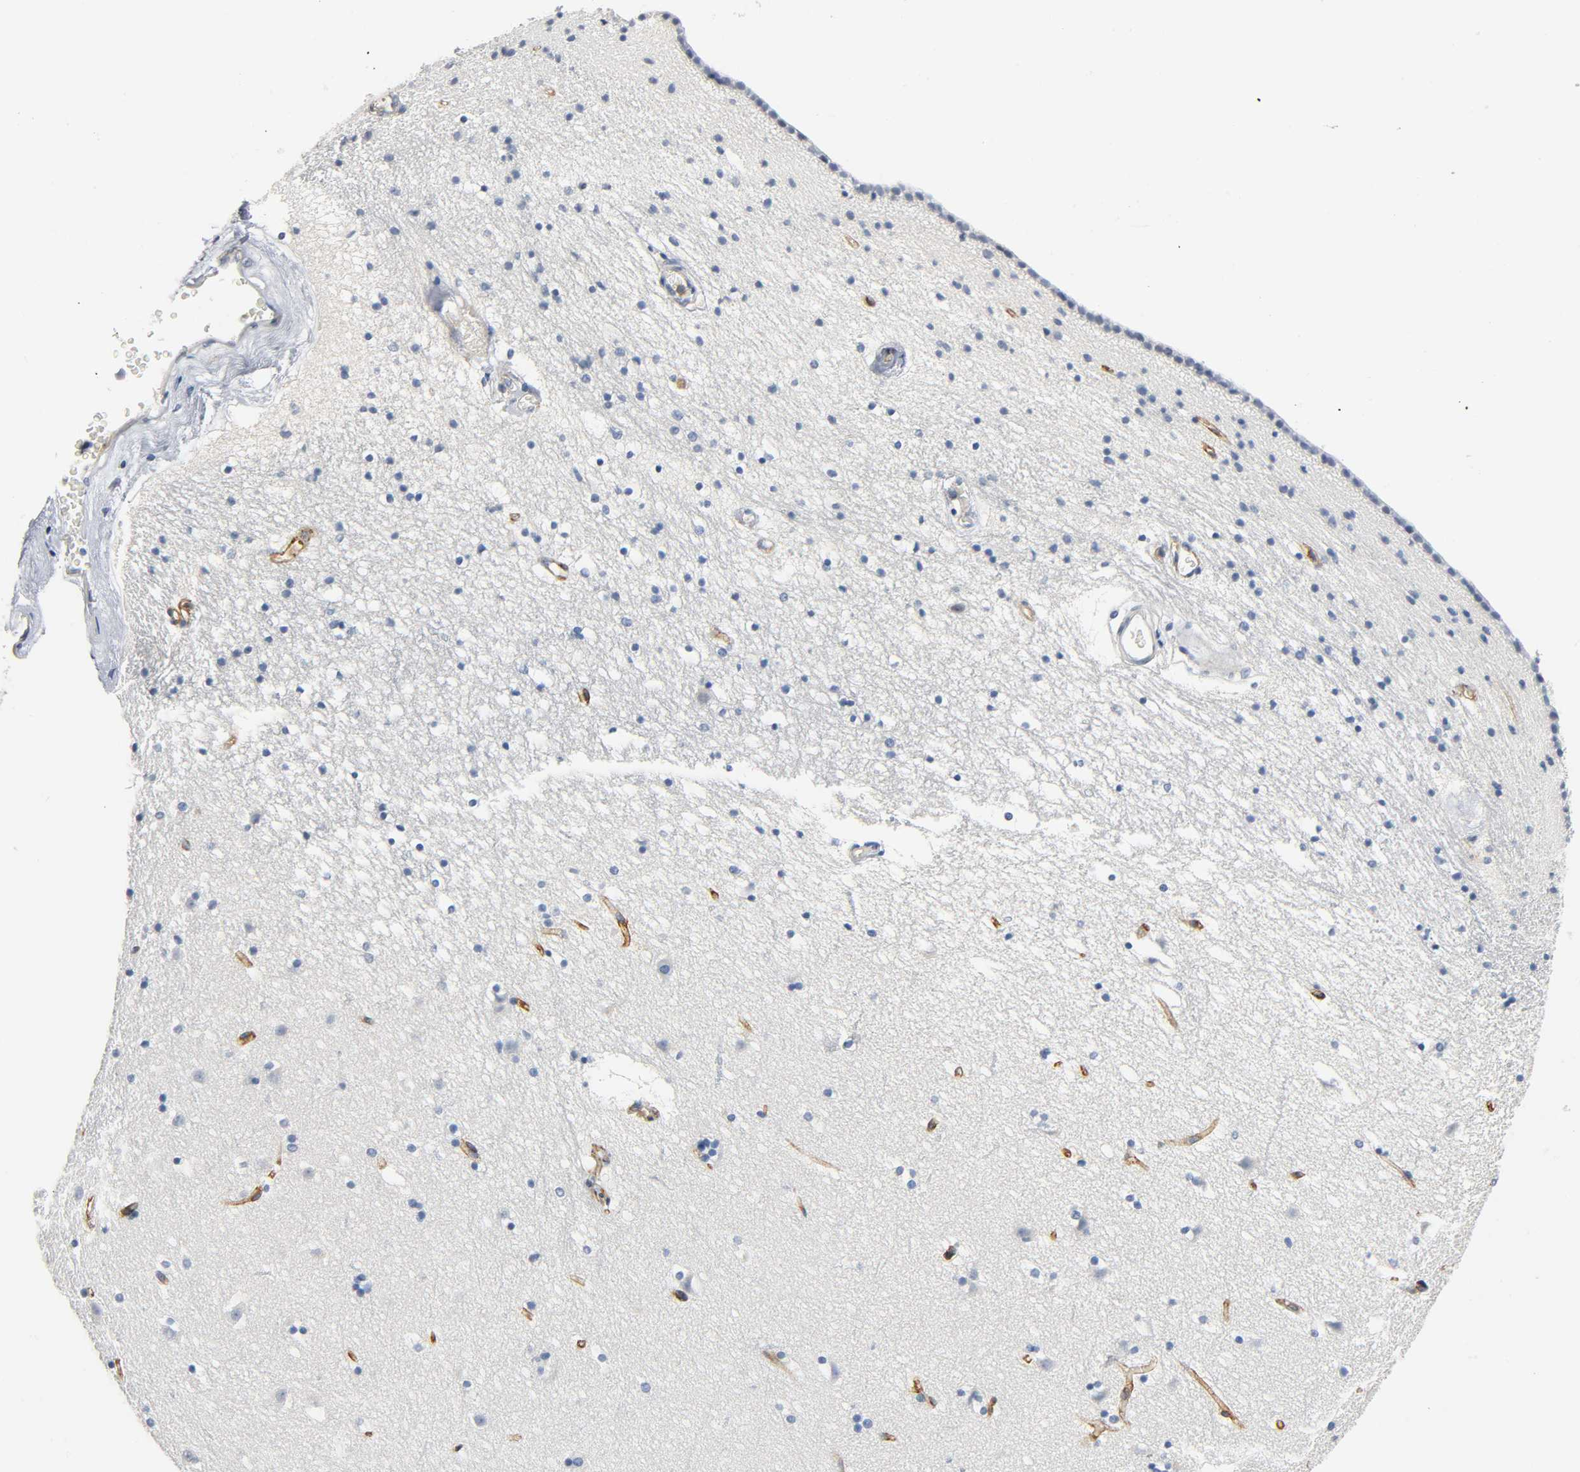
{"staining": {"intensity": "negative", "quantity": "none", "location": "none"}, "tissue": "caudate", "cell_type": "Glial cells", "image_type": "normal", "snomed": [{"axis": "morphology", "description": "Normal tissue, NOS"}, {"axis": "topography", "description": "Lateral ventricle wall"}], "caption": "IHC micrograph of benign caudate: caudate stained with DAB reveals no significant protein expression in glial cells.", "gene": "ANPEP", "patient": {"sex": "male", "age": 45}}